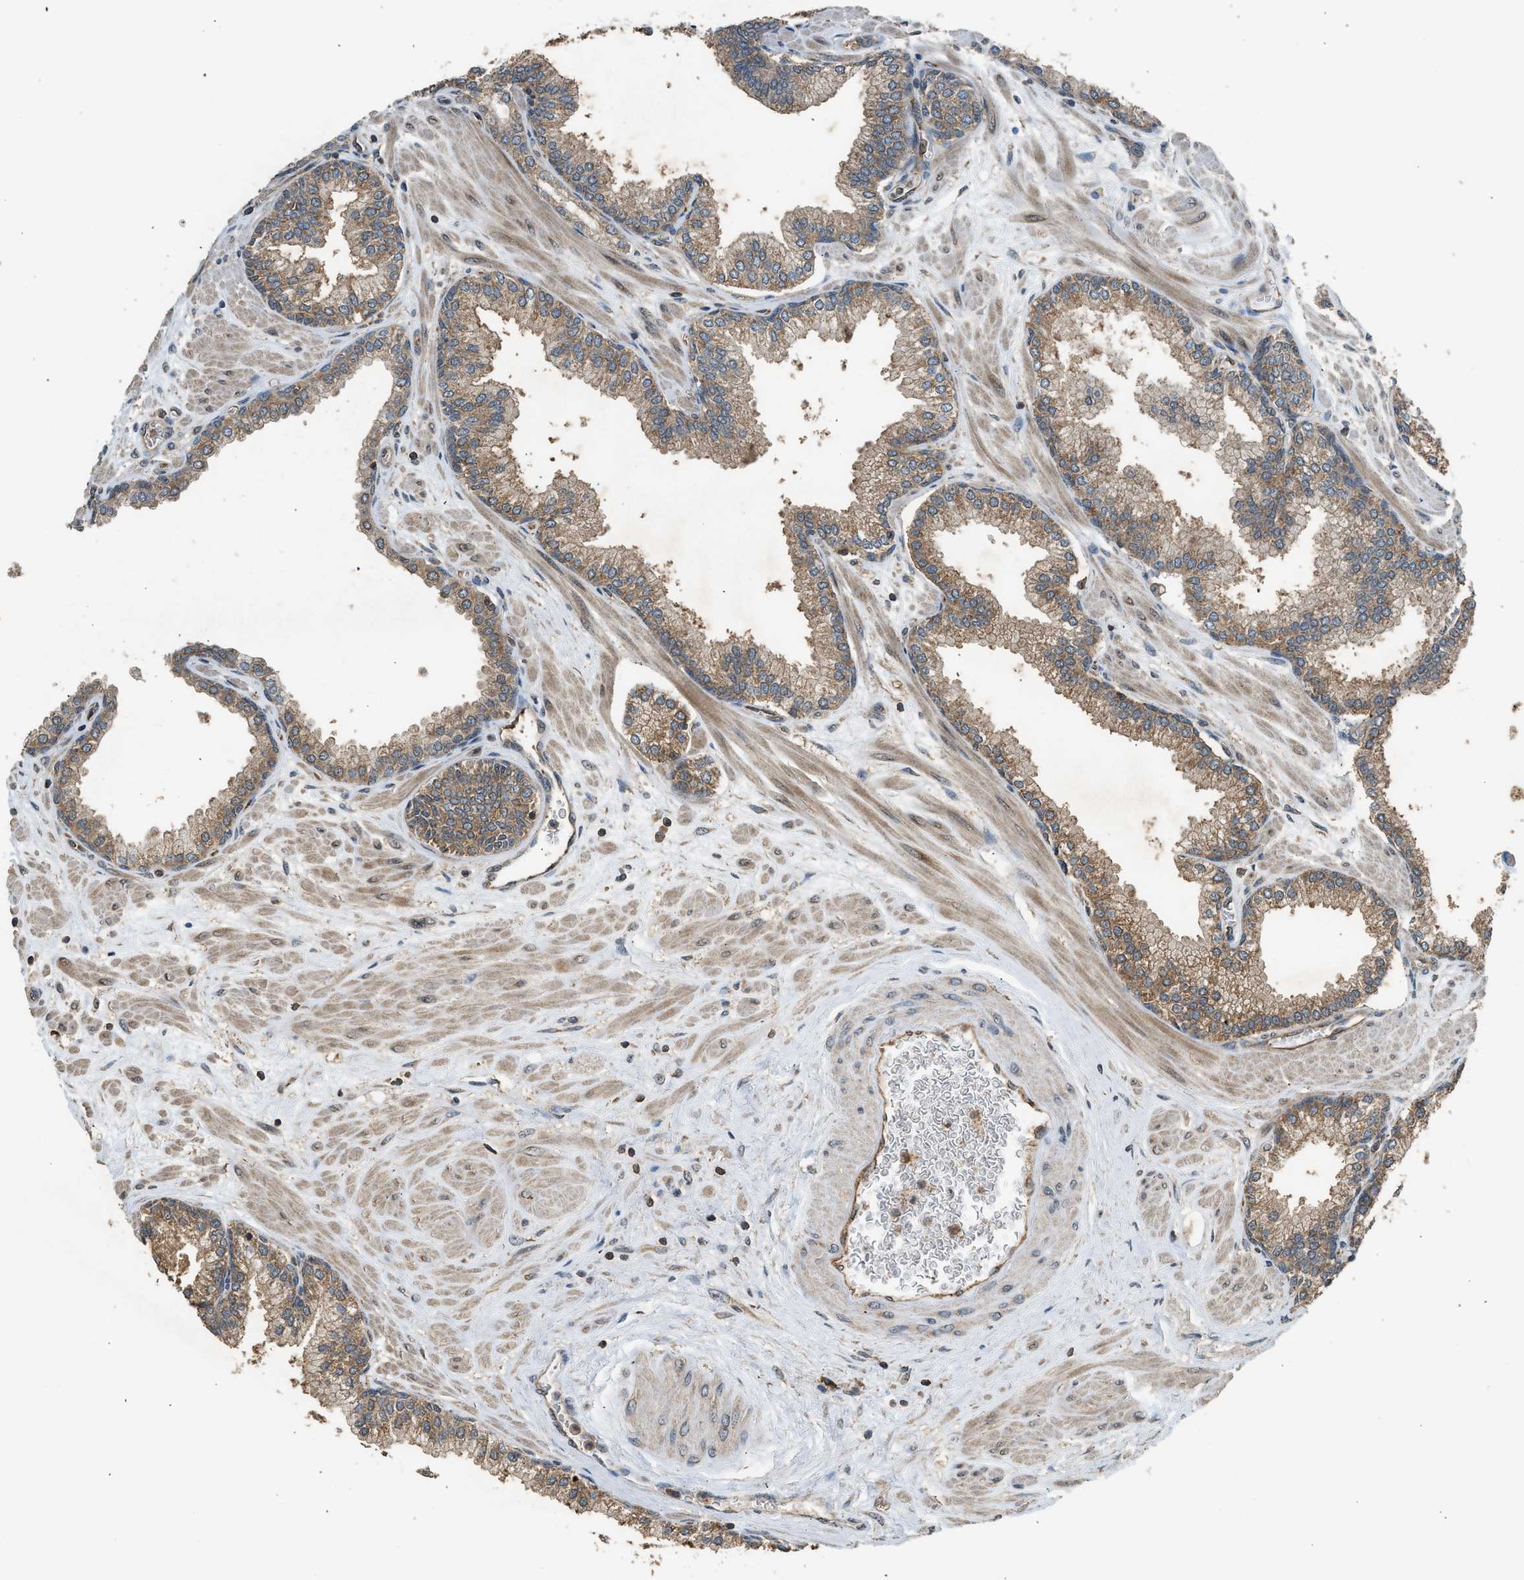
{"staining": {"intensity": "moderate", "quantity": ">75%", "location": "cytoplasmic/membranous"}, "tissue": "prostate", "cell_type": "Glandular cells", "image_type": "normal", "snomed": [{"axis": "morphology", "description": "Normal tissue, NOS"}, {"axis": "morphology", "description": "Urothelial carcinoma, Low grade"}, {"axis": "topography", "description": "Urinary bladder"}, {"axis": "topography", "description": "Prostate"}], "caption": "Moderate cytoplasmic/membranous protein expression is present in about >75% of glandular cells in prostate.", "gene": "HIP1R", "patient": {"sex": "male", "age": 60}}